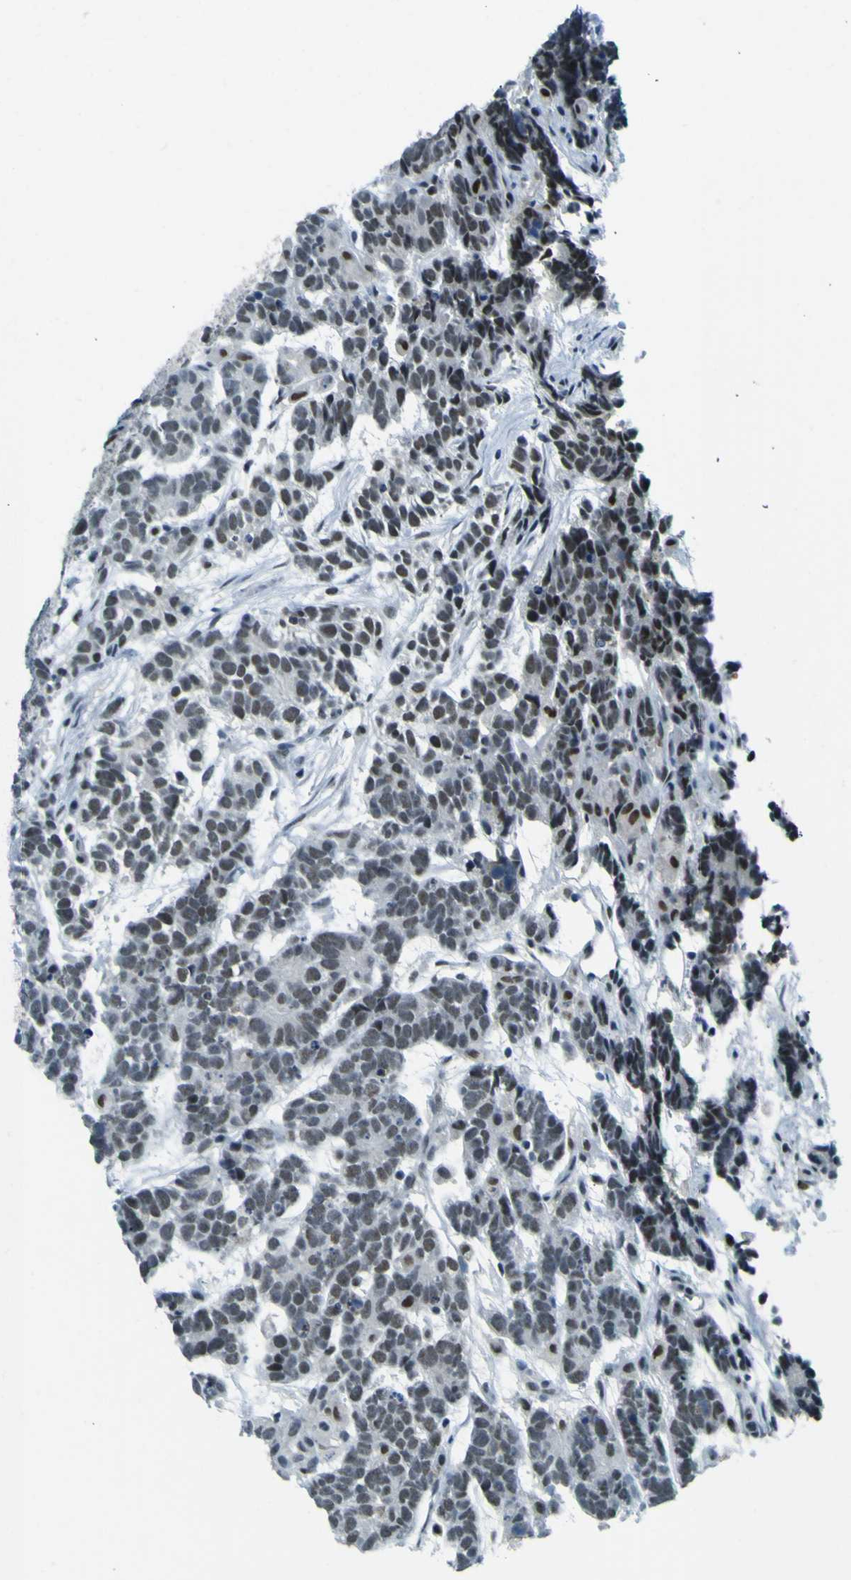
{"staining": {"intensity": "negative", "quantity": "none", "location": "none"}, "tissue": "testis cancer", "cell_type": "Tumor cells", "image_type": "cancer", "snomed": [{"axis": "morphology", "description": "Carcinoma, Embryonal, NOS"}, {"axis": "topography", "description": "Testis"}], "caption": "This is a photomicrograph of immunohistochemistry (IHC) staining of testis embryonal carcinoma, which shows no expression in tumor cells. Brightfield microscopy of immunohistochemistry (IHC) stained with DAB (3,3'-diaminobenzidine) (brown) and hematoxylin (blue), captured at high magnification.", "gene": "CEBPG", "patient": {"sex": "male", "age": 26}}